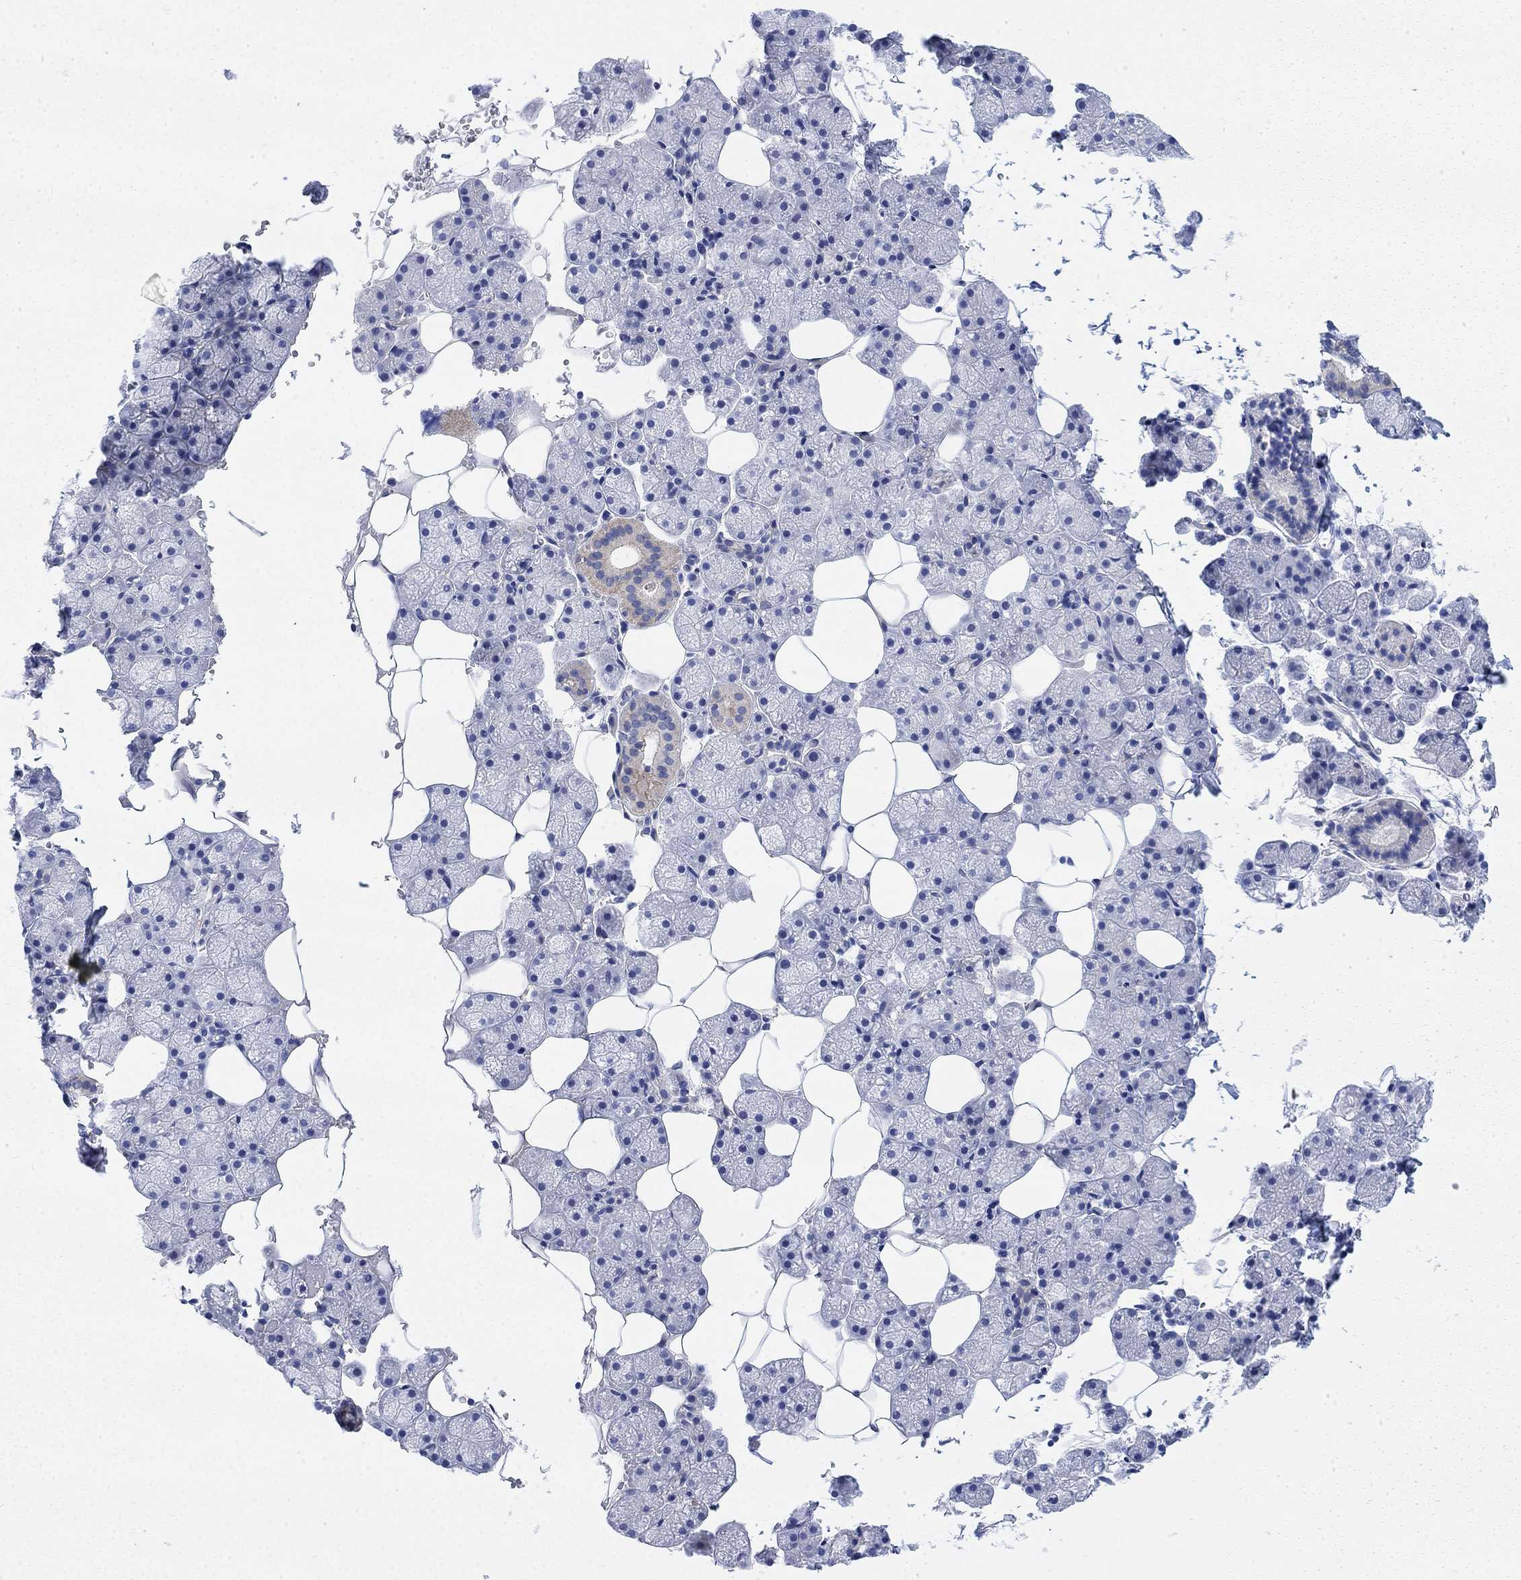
{"staining": {"intensity": "weak", "quantity": "<25%", "location": "cytoplasmic/membranous"}, "tissue": "salivary gland", "cell_type": "Glandular cells", "image_type": "normal", "snomed": [{"axis": "morphology", "description": "Normal tissue, NOS"}, {"axis": "topography", "description": "Salivary gland"}], "caption": "The immunohistochemistry (IHC) photomicrograph has no significant staining in glandular cells of salivary gland.", "gene": "TLDC2", "patient": {"sex": "male", "age": 38}}